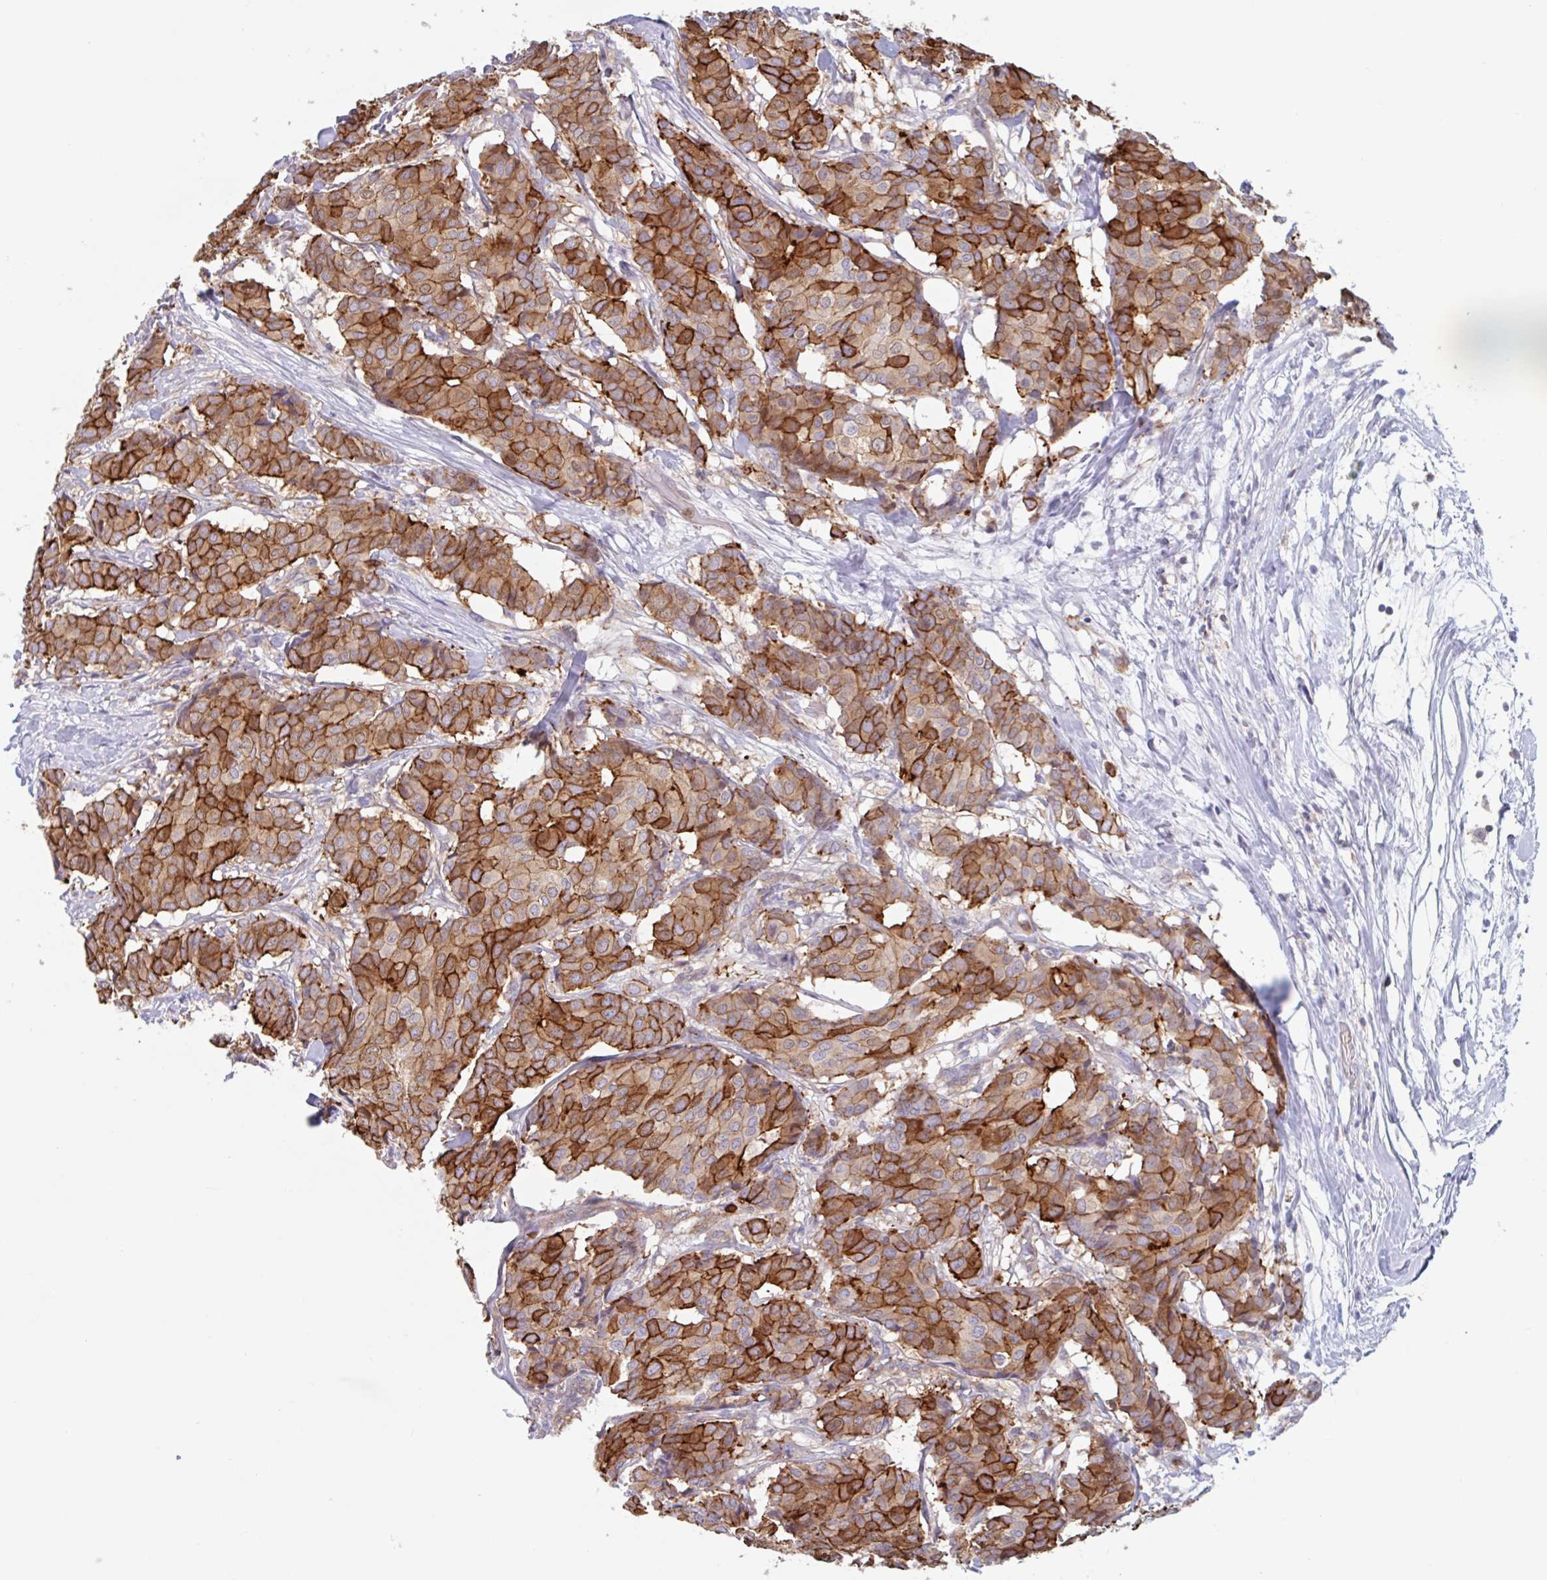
{"staining": {"intensity": "strong", "quantity": ">75%", "location": "cytoplasmic/membranous"}, "tissue": "breast cancer", "cell_type": "Tumor cells", "image_type": "cancer", "snomed": [{"axis": "morphology", "description": "Duct carcinoma"}, {"axis": "topography", "description": "Breast"}], "caption": "Human breast infiltrating ductal carcinoma stained with a brown dye displays strong cytoplasmic/membranous positive expression in approximately >75% of tumor cells.", "gene": "EFHD1", "patient": {"sex": "female", "age": 75}}